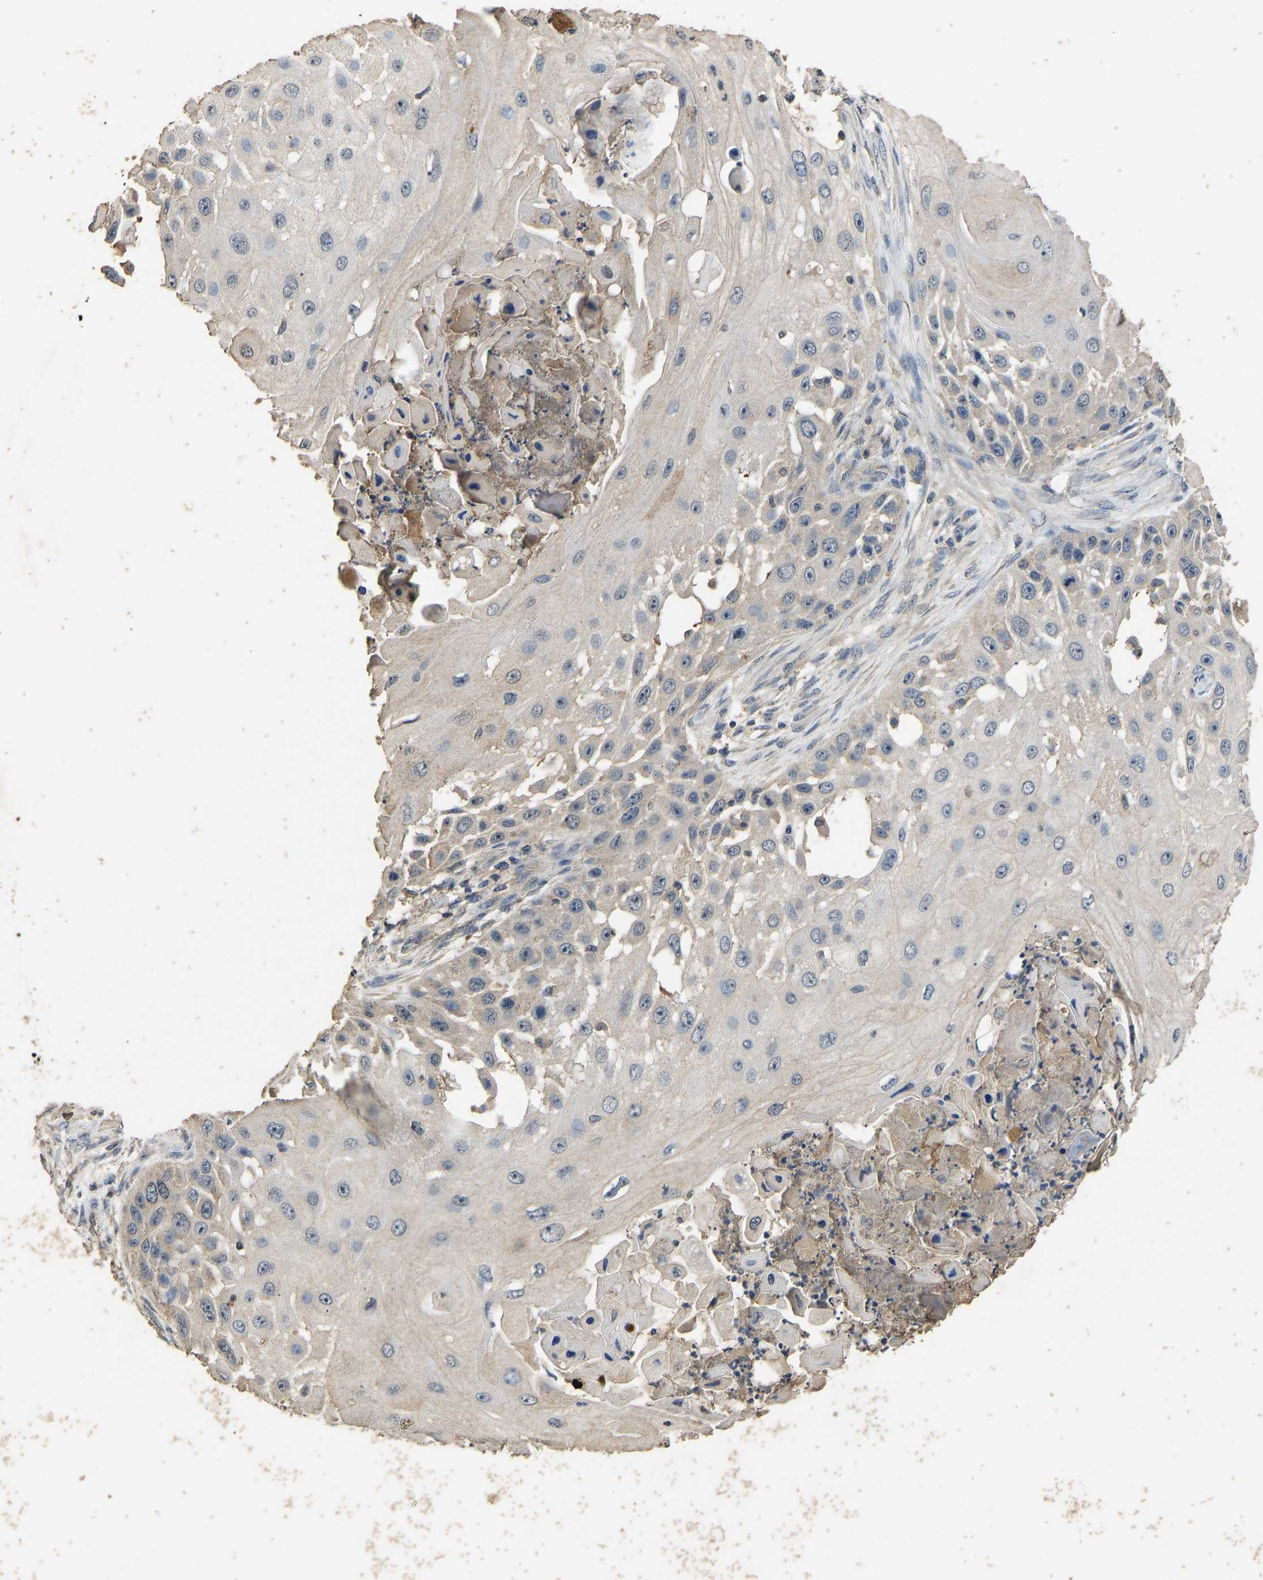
{"staining": {"intensity": "weak", "quantity": "25%-75%", "location": "cytoplasmic/membranous"}, "tissue": "skin cancer", "cell_type": "Tumor cells", "image_type": "cancer", "snomed": [{"axis": "morphology", "description": "Squamous cell carcinoma, NOS"}, {"axis": "topography", "description": "Skin"}], "caption": "Brown immunohistochemical staining in human skin cancer (squamous cell carcinoma) shows weak cytoplasmic/membranous staining in about 25%-75% of tumor cells.", "gene": "CIDEC", "patient": {"sex": "female", "age": 44}}